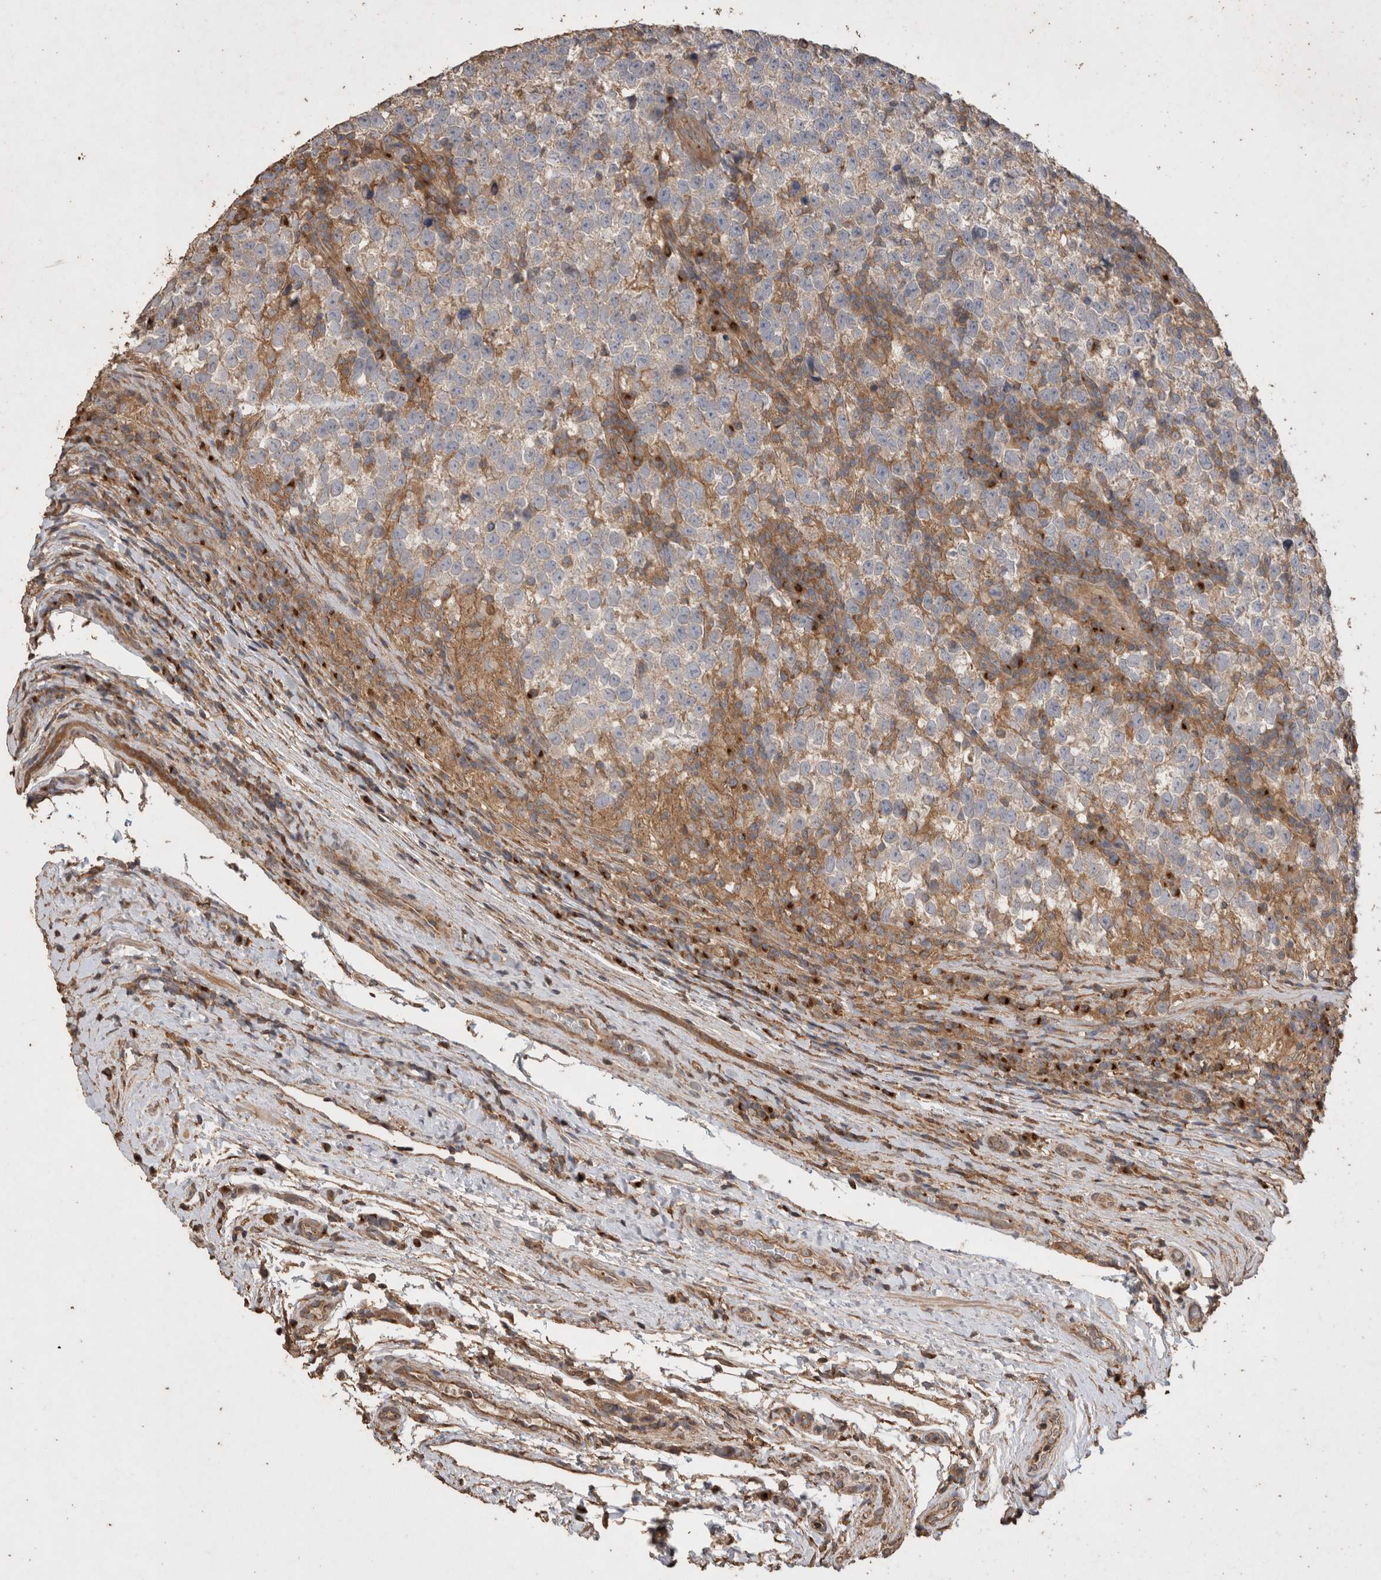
{"staining": {"intensity": "negative", "quantity": "none", "location": "none"}, "tissue": "testis cancer", "cell_type": "Tumor cells", "image_type": "cancer", "snomed": [{"axis": "morphology", "description": "Normal tissue, NOS"}, {"axis": "morphology", "description": "Seminoma, NOS"}, {"axis": "topography", "description": "Testis"}], "caption": "The micrograph shows no staining of tumor cells in testis cancer (seminoma).", "gene": "SNX31", "patient": {"sex": "male", "age": 43}}